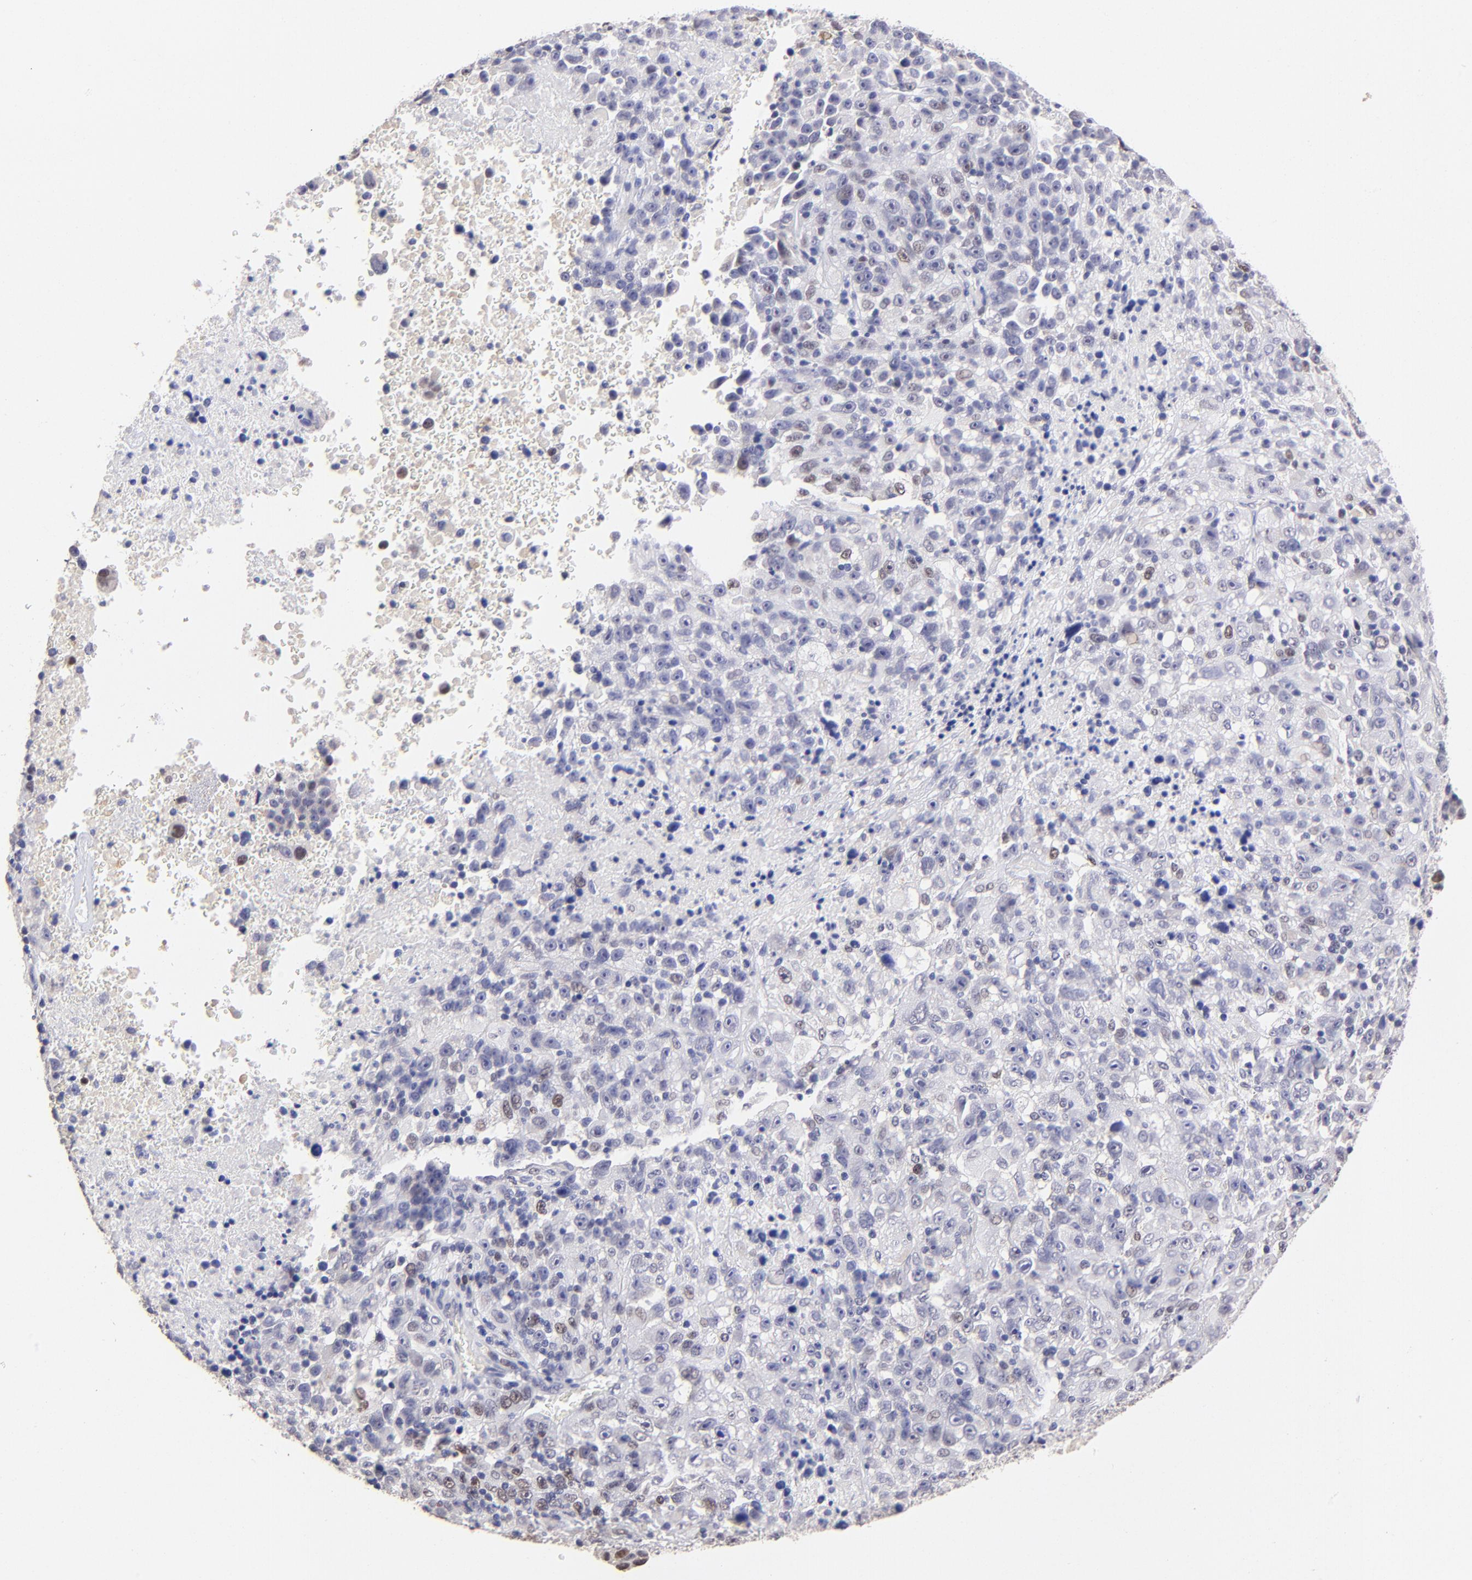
{"staining": {"intensity": "weak", "quantity": "<25%", "location": "nuclear"}, "tissue": "melanoma", "cell_type": "Tumor cells", "image_type": "cancer", "snomed": [{"axis": "morphology", "description": "Malignant melanoma, Metastatic site"}, {"axis": "topography", "description": "Cerebral cortex"}], "caption": "A high-resolution histopathology image shows immunohistochemistry staining of malignant melanoma (metastatic site), which reveals no significant staining in tumor cells.", "gene": "DNMT1", "patient": {"sex": "female", "age": 52}}